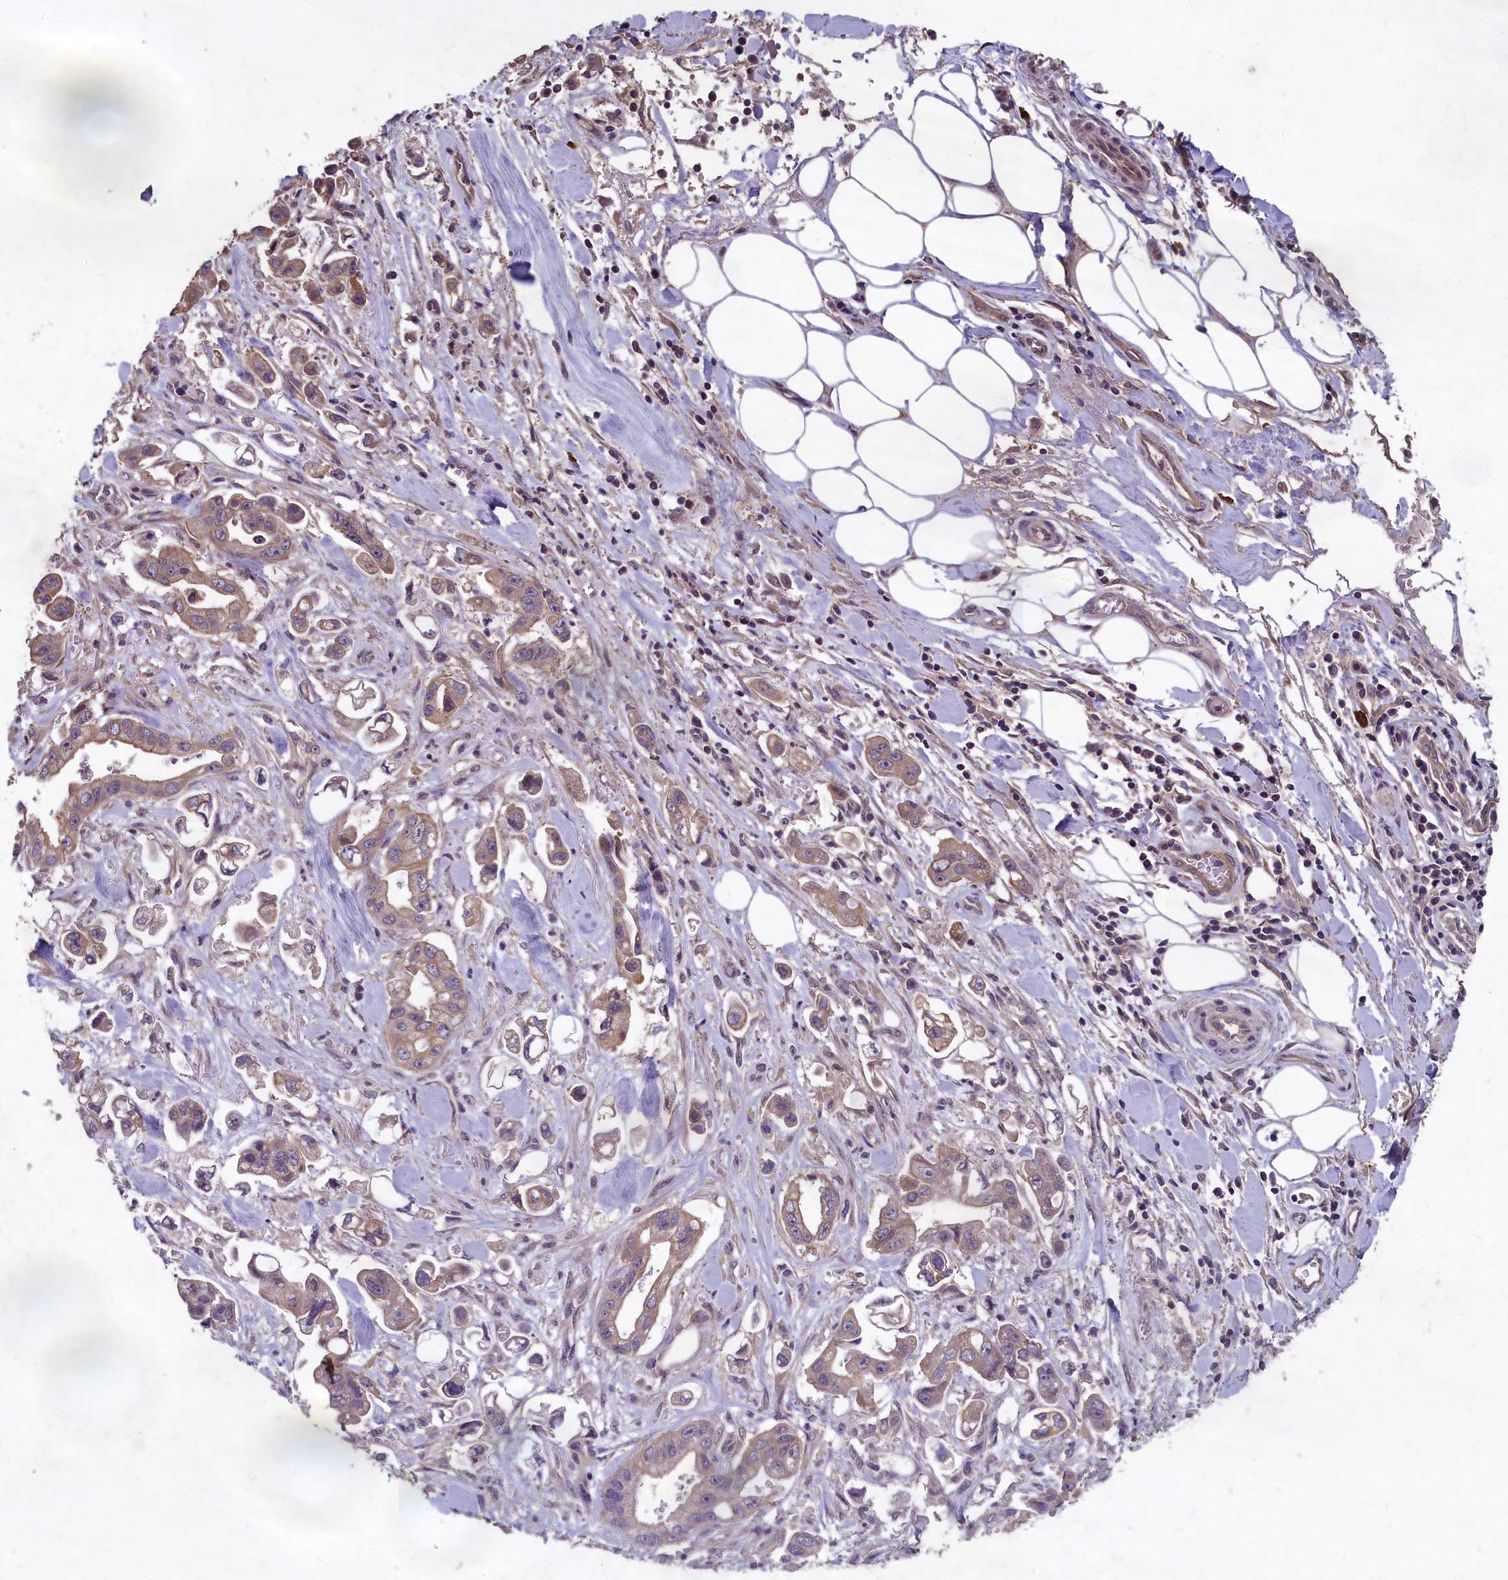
{"staining": {"intensity": "moderate", "quantity": "25%-75%", "location": "cytoplasmic/membranous"}, "tissue": "stomach cancer", "cell_type": "Tumor cells", "image_type": "cancer", "snomed": [{"axis": "morphology", "description": "Adenocarcinoma, NOS"}, {"axis": "topography", "description": "Stomach"}], "caption": "Brown immunohistochemical staining in stomach cancer (adenocarcinoma) shows moderate cytoplasmic/membranous positivity in approximately 25%-75% of tumor cells. Using DAB (brown) and hematoxylin (blue) stains, captured at high magnification using brightfield microscopy.", "gene": "CHD9", "patient": {"sex": "male", "age": 62}}